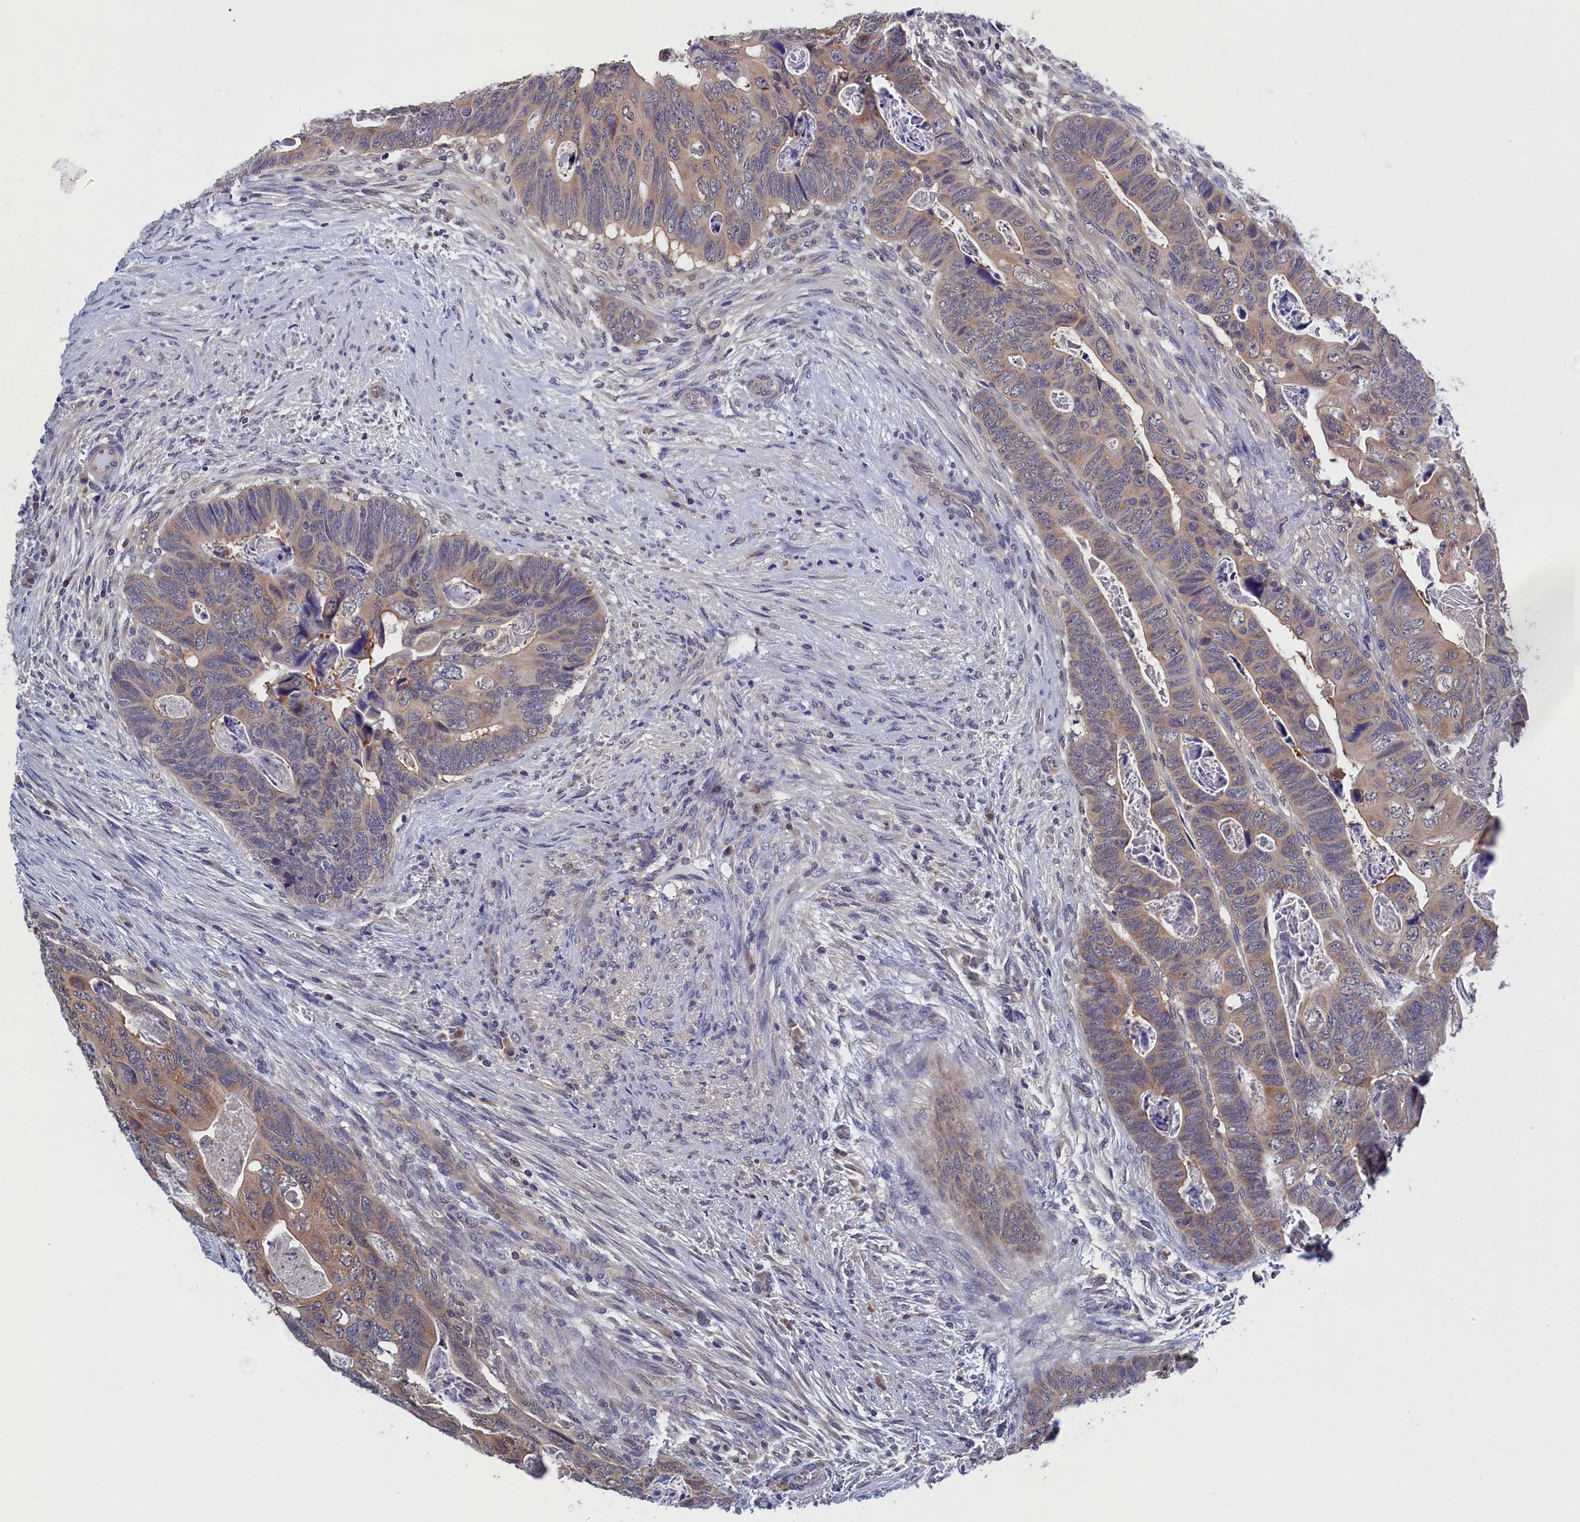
{"staining": {"intensity": "weak", "quantity": "25%-75%", "location": "cytoplasmic/membranous"}, "tissue": "colorectal cancer", "cell_type": "Tumor cells", "image_type": "cancer", "snomed": [{"axis": "morphology", "description": "Adenocarcinoma, NOS"}, {"axis": "topography", "description": "Rectum"}], "caption": "High-power microscopy captured an immunohistochemistry photomicrograph of colorectal cancer (adenocarcinoma), revealing weak cytoplasmic/membranous staining in approximately 25%-75% of tumor cells. (brown staining indicates protein expression, while blue staining denotes nuclei).", "gene": "PGP", "patient": {"sex": "female", "age": 78}}